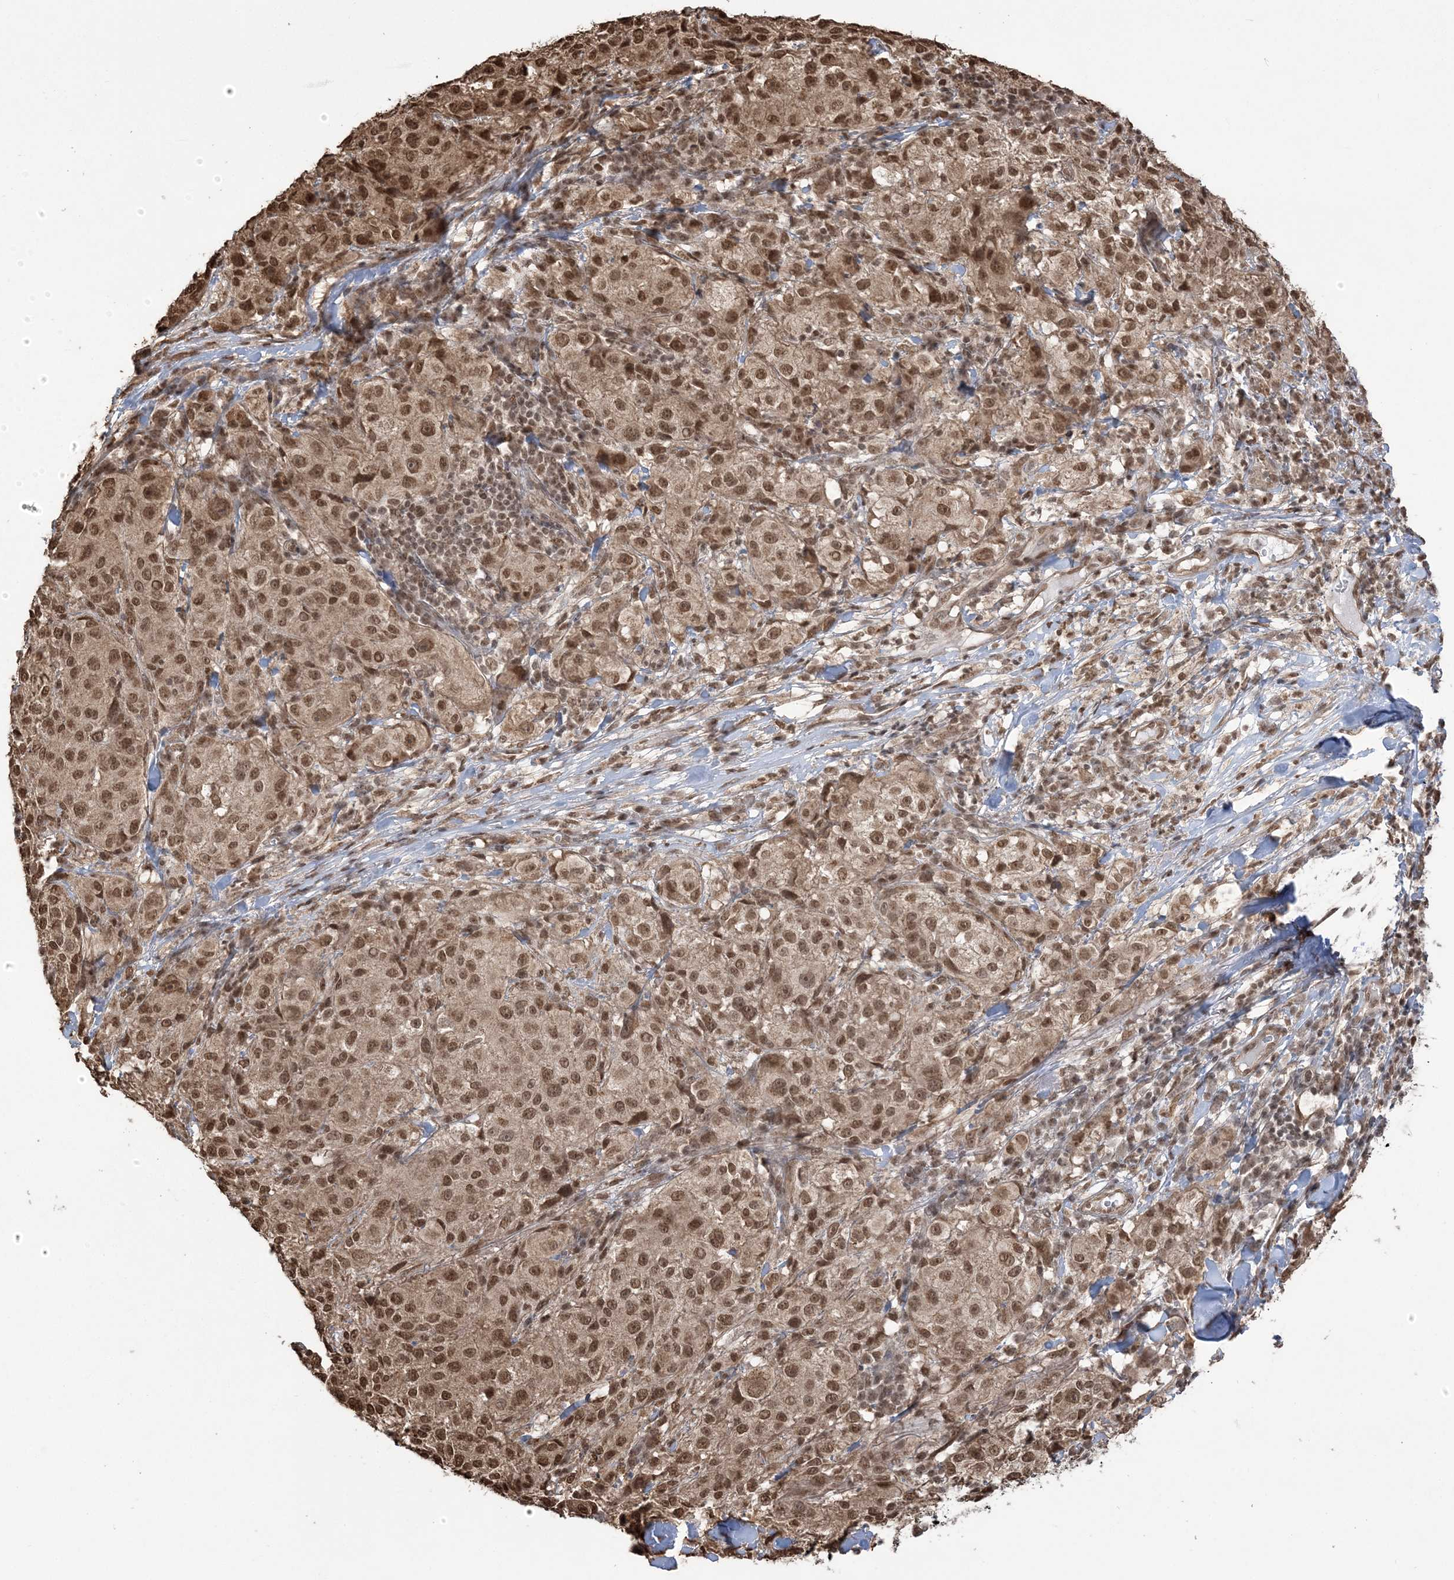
{"staining": {"intensity": "moderate", "quantity": ">75%", "location": "nuclear"}, "tissue": "melanoma", "cell_type": "Tumor cells", "image_type": "cancer", "snomed": [{"axis": "morphology", "description": "Necrosis, NOS"}, {"axis": "morphology", "description": "Malignant melanoma, NOS"}, {"axis": "topography", "description": "Skin"}], "caption": "Human malignant melanoma stained with a brown dye demonstrates moderate nuclear positive positivity in approximately >75% of tumor cells.", "gene": "ZNF839", "patient": {"sex": "female", "age": 87}}